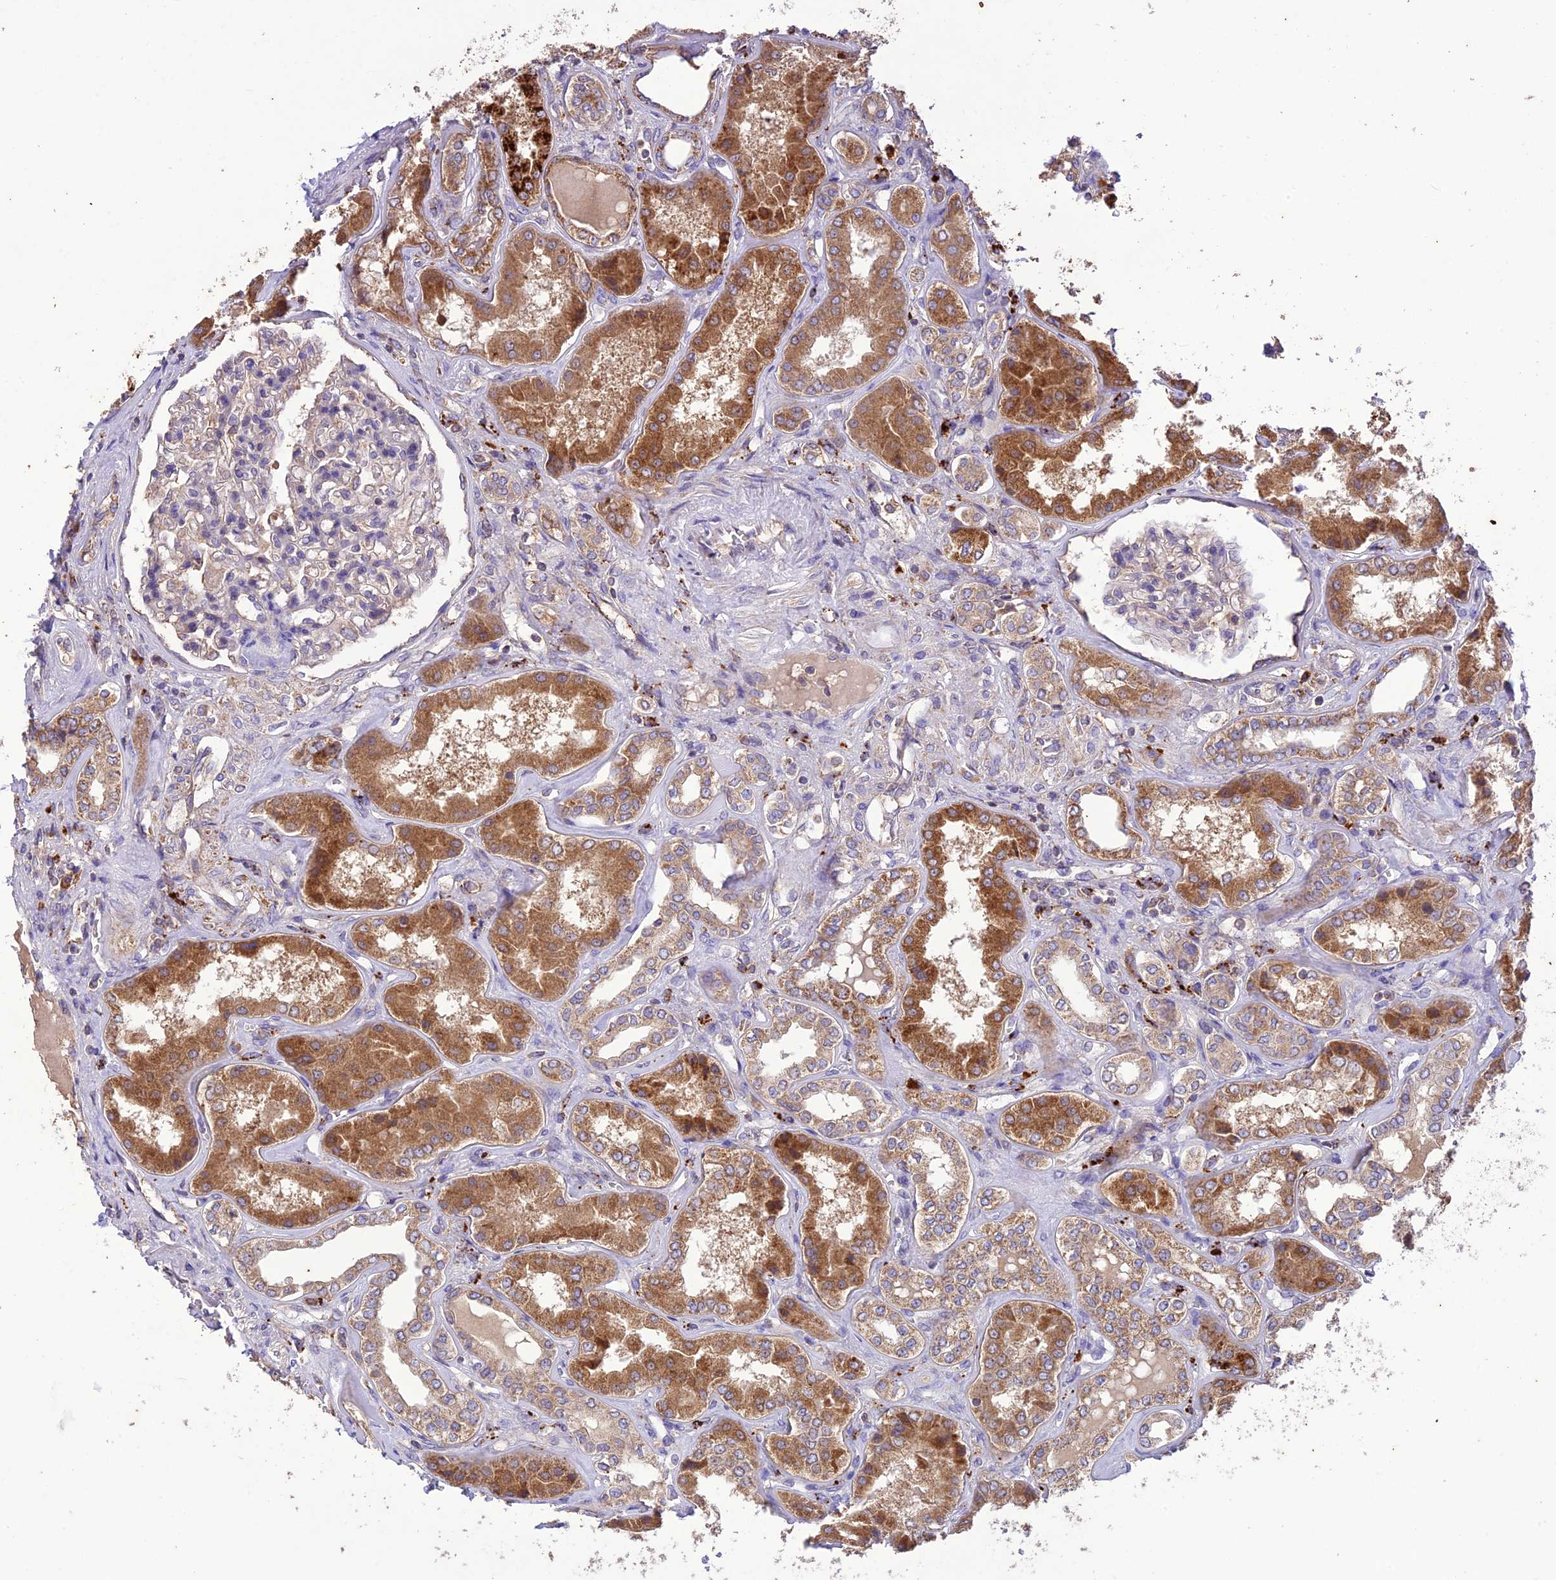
{"staining": {"intensity": "moderate", "quantity": "<25%", "location": "cytoplasmic/membranous"}, "tissue": "kidney", "cell_type": "Cells in glomeruli", "image_type": "normal", "snomed": [{"axis": "morphology", "description": "Normal tissue, NOS"}, {"axis": "topography", "description": "Kidney"}], "caption": "High-power microscopy captured an immunohistochemistry (IHC) histopathology image of normal kidney, revealing moderate cytoplasmic/membranous expression in approximately <25% of cells in glomeruli. Immunohistochemistry stains the protein of interest in brown and the nuclei are stained blue.", "gene": "NDUFAF1", "patient": {"sex": "female", "age": 56}}